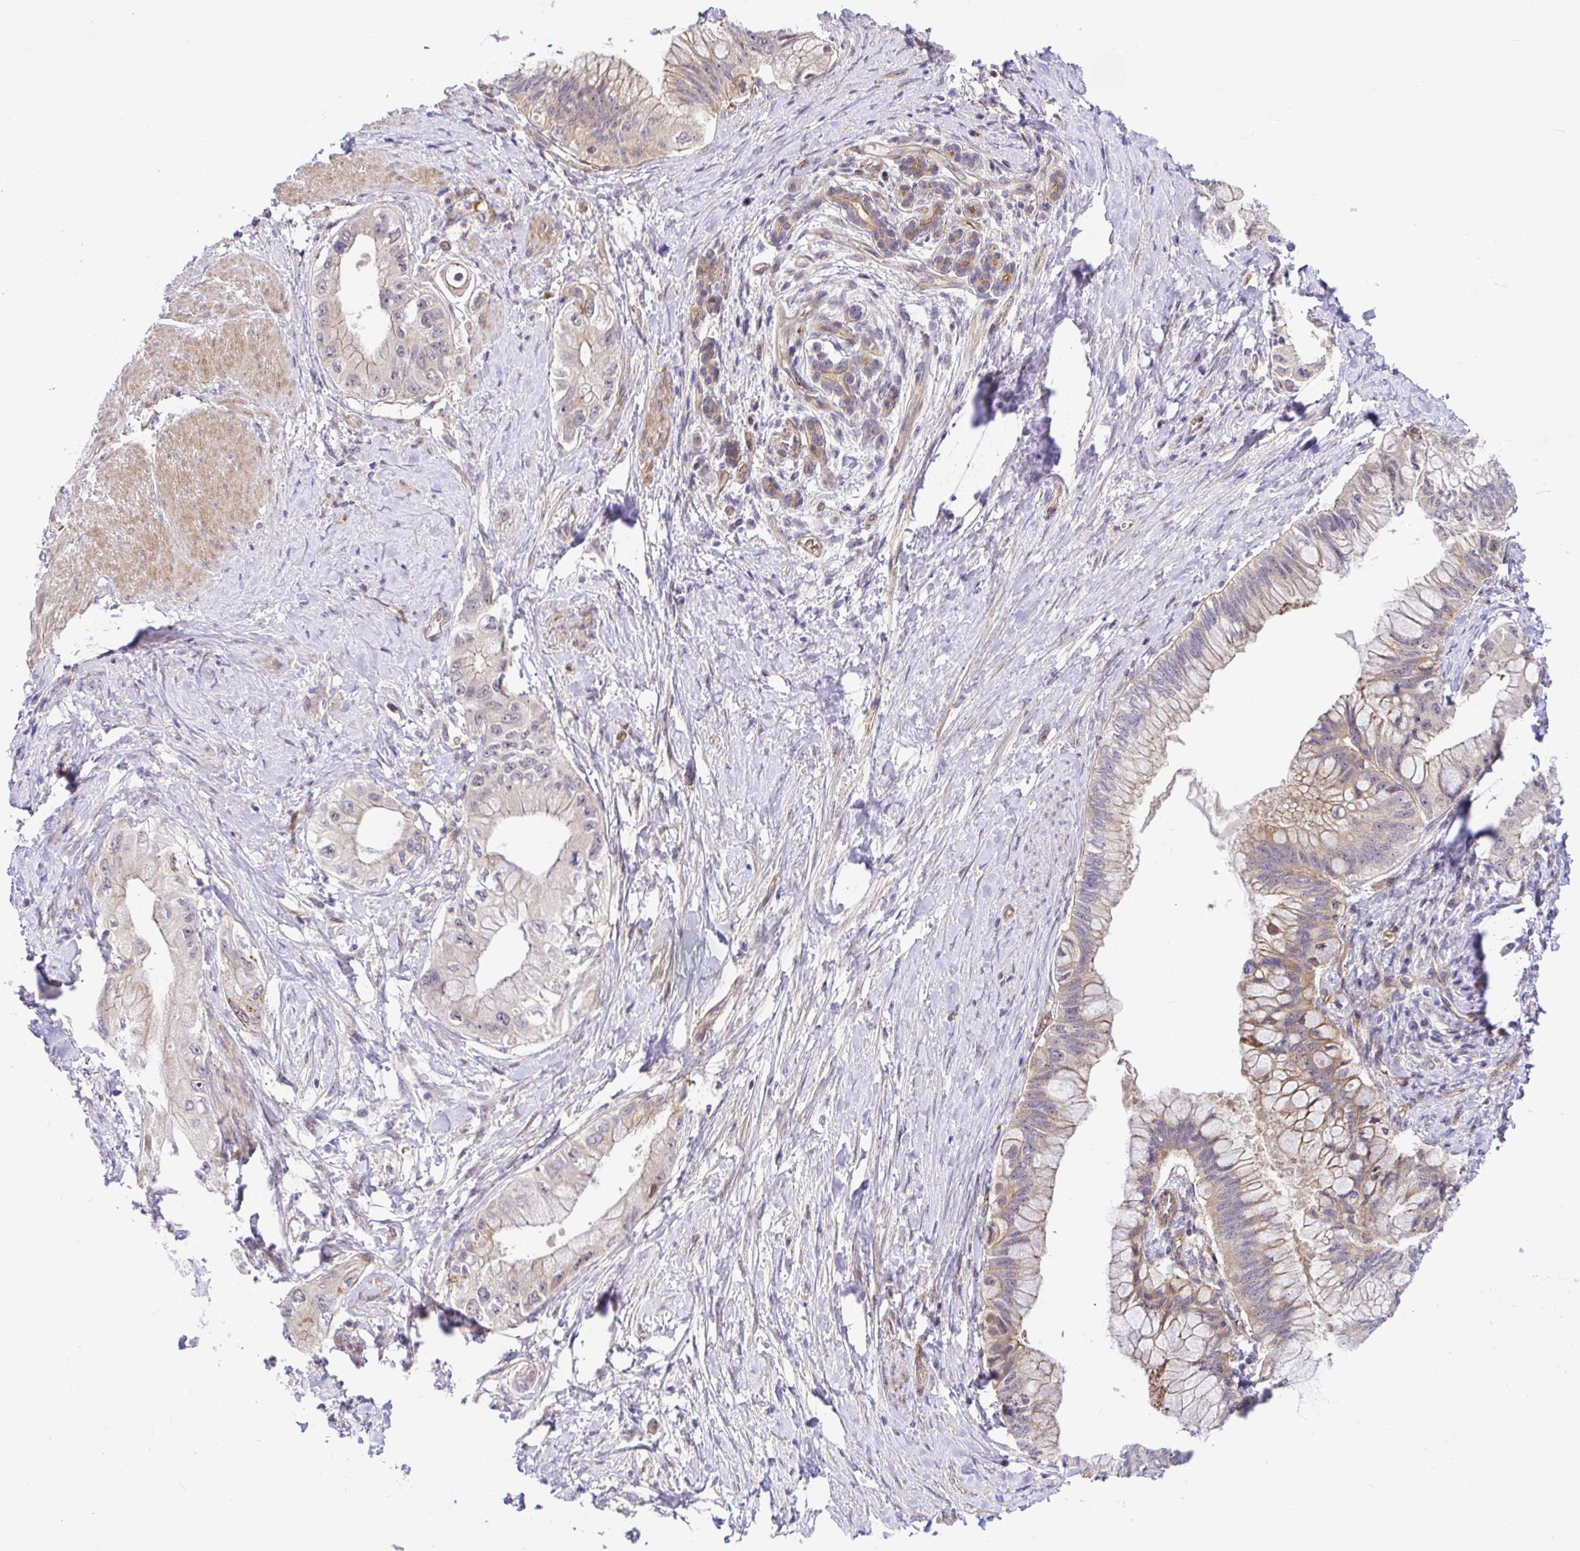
{"staining": {"intensity": "negative", "quantity": "none", "location": "none"}, "tissue": "pancreatic cancer", "cell_type": "Tumor cells", "image_type": "cancer", "snomed": [{"axis": "morphology", "description": "Adenocarcinoma, NOS"}, {"axis": "topography", "description": "Pancreas"}], "caption": "IHC image of neoplastic tissue: adenocarcinoma (pancreatic) stained with DAB (3,3'-diaminobenzidine) shows no significant protein staining in tumor cells.", "gene": "TRIM55", "patient": {"sex": "male", "age": 48}}